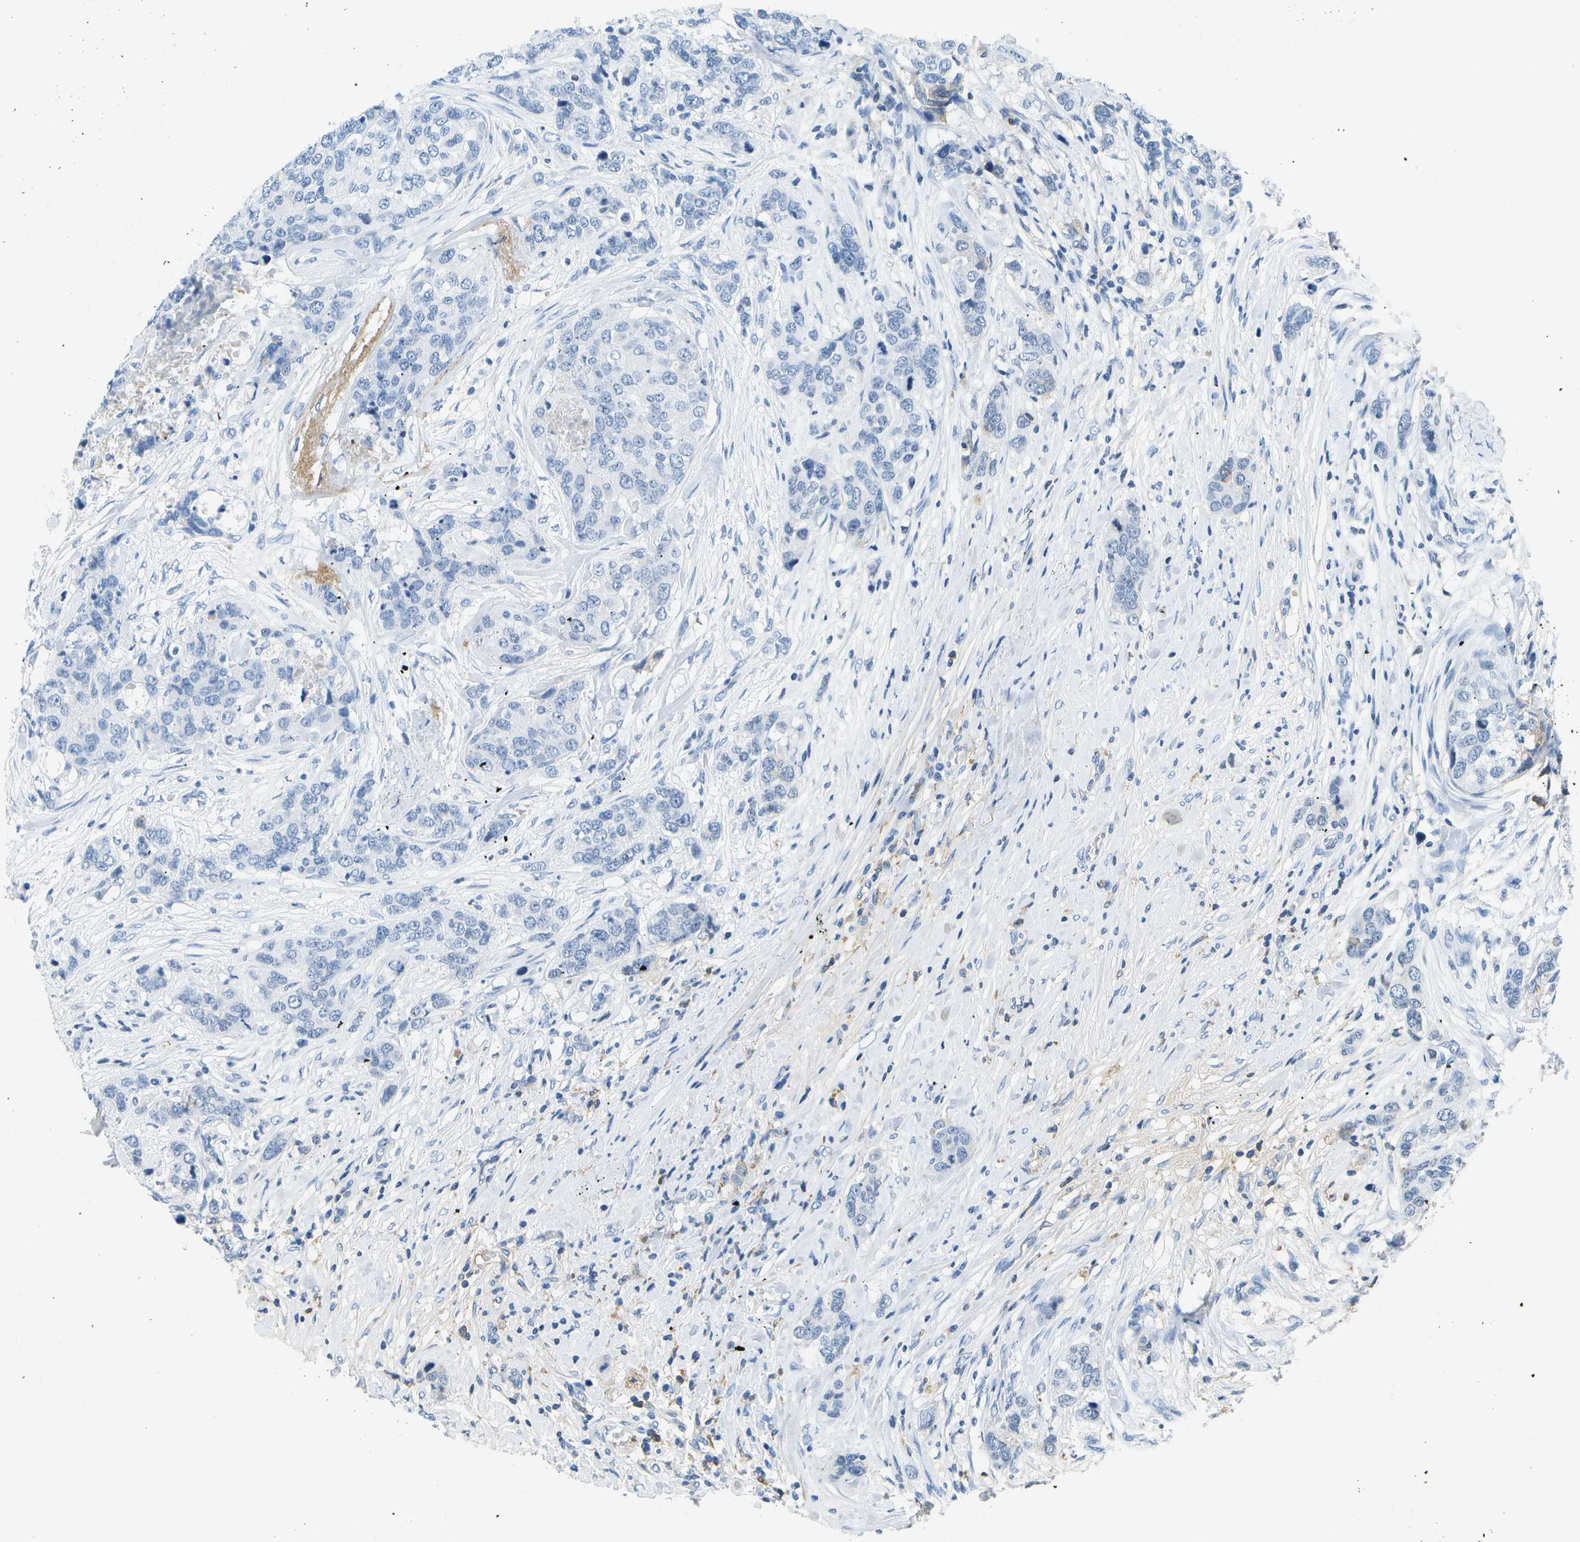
{"staining": {"intensity": "negative", "quantity": "none", "location": "none"}, "tissue": "breast cancer", "cell_type": "Tumor cells", "image_type": "cancer", "snomed": [{"axis": "morphology", "description": "Lobular carcinoma"}, {"axis": "topography", "description": "Breast"}], "caption": "Photomicrograph shows no protein staining in tumor cells of breast cancer tissue. (IHC, brightfield microscopy, high magnification).", "gene": "SERPINA1", "patient": {"sex": "female", "age": 59}}